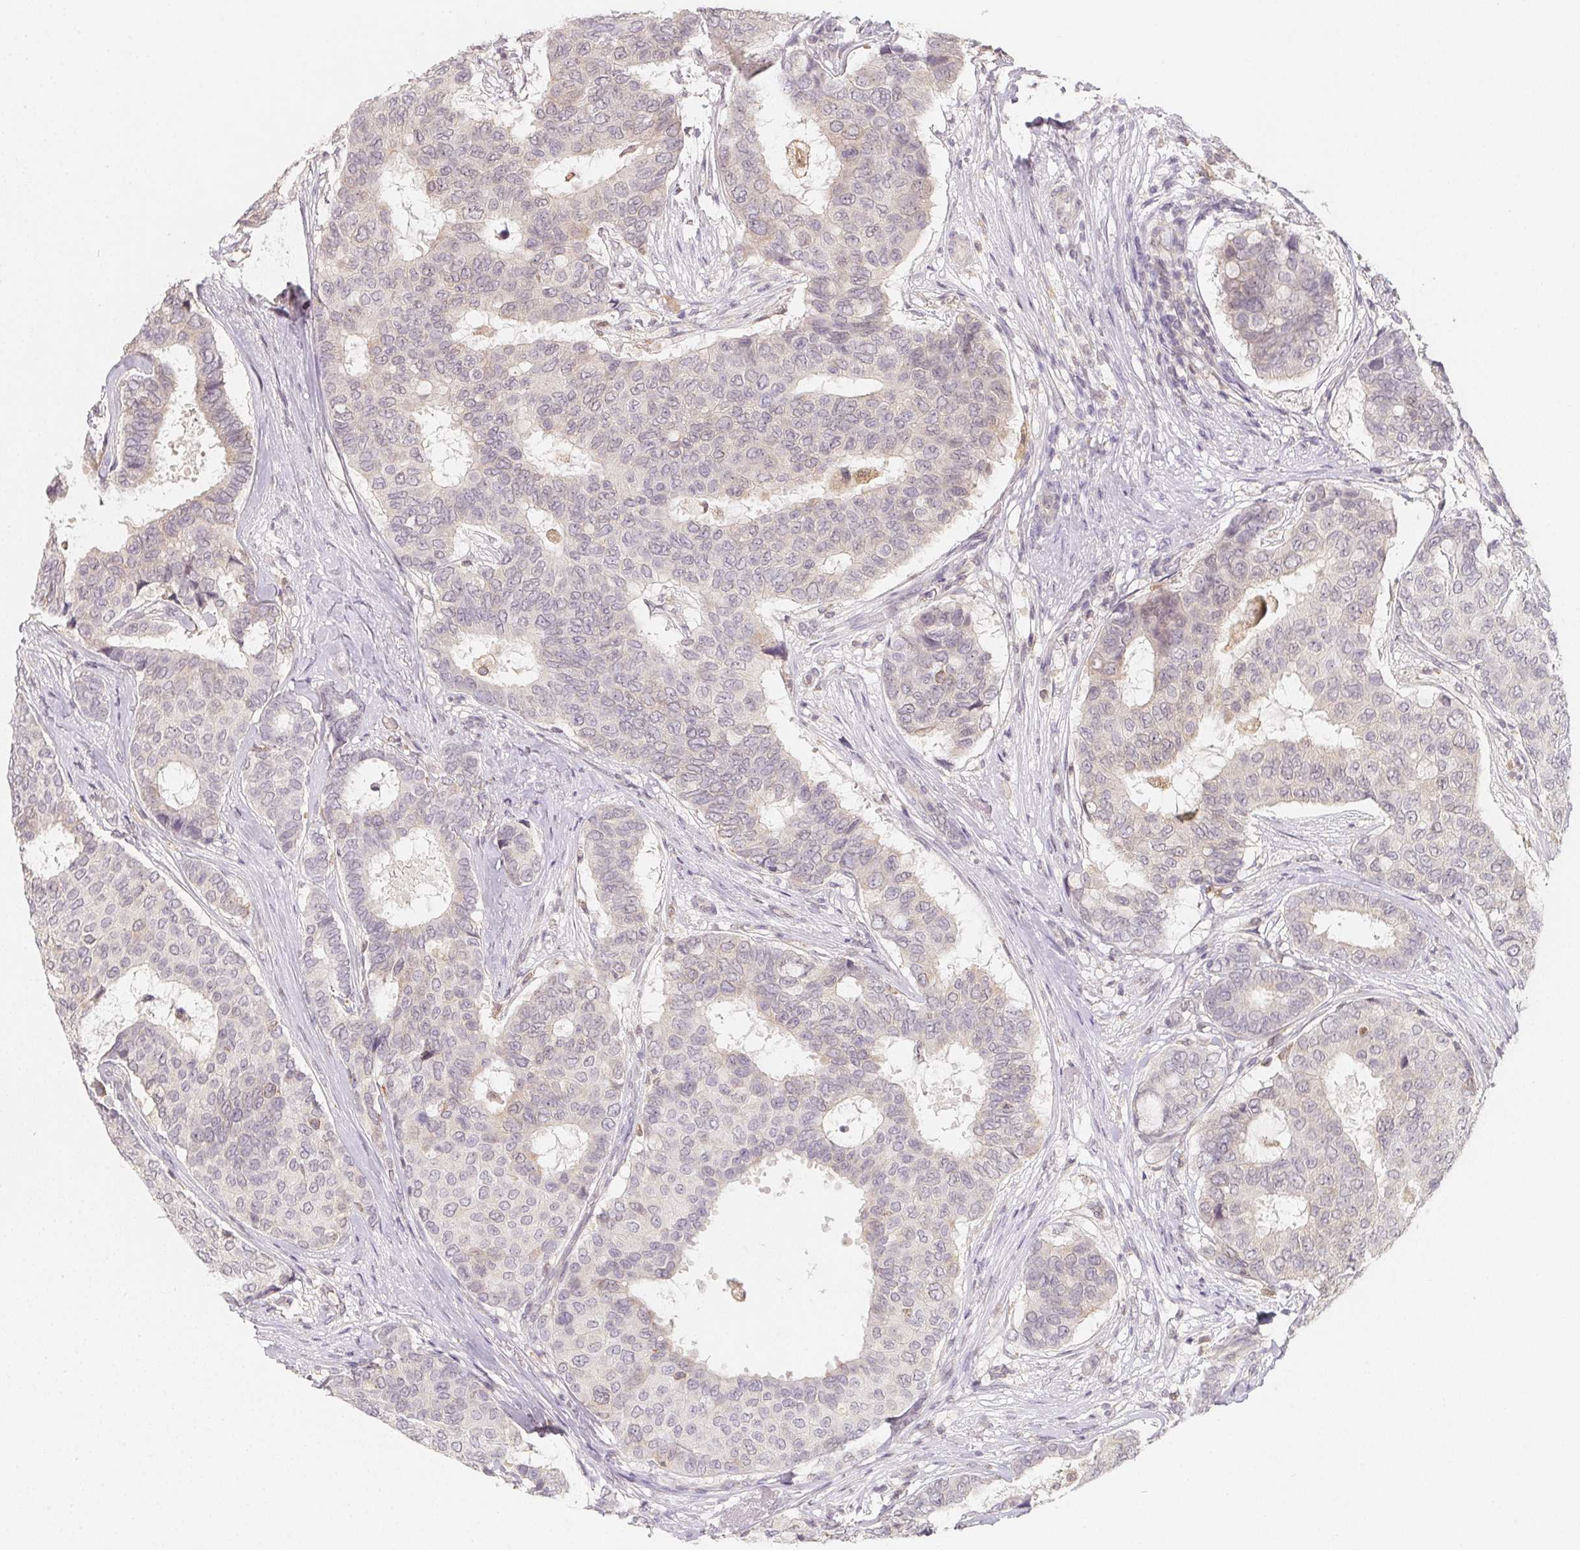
{"staining": {"intensity": "negative", "quantity": "none", "location": "none"}, "tissue": "breast cancer", "cell_type": "Tumor cells", "image_type": "cancer", "snomed": [{"axis": "morphology", "description": "Duct carcinoma"}, {"axis": "topography", "description": "Breast"}], "caption": "Immunohistochemistry micrograph of neoplastic tissue: human infiltrating ductal carcinoma (breast) stained with DAB reveals no significant protein expression in tumor cells. (DAB immunohistochemistry visualized using brightfield microscopy, high magnification).", "gene": "SOAT1", "patient": {"sex": "female", "age": 75}}